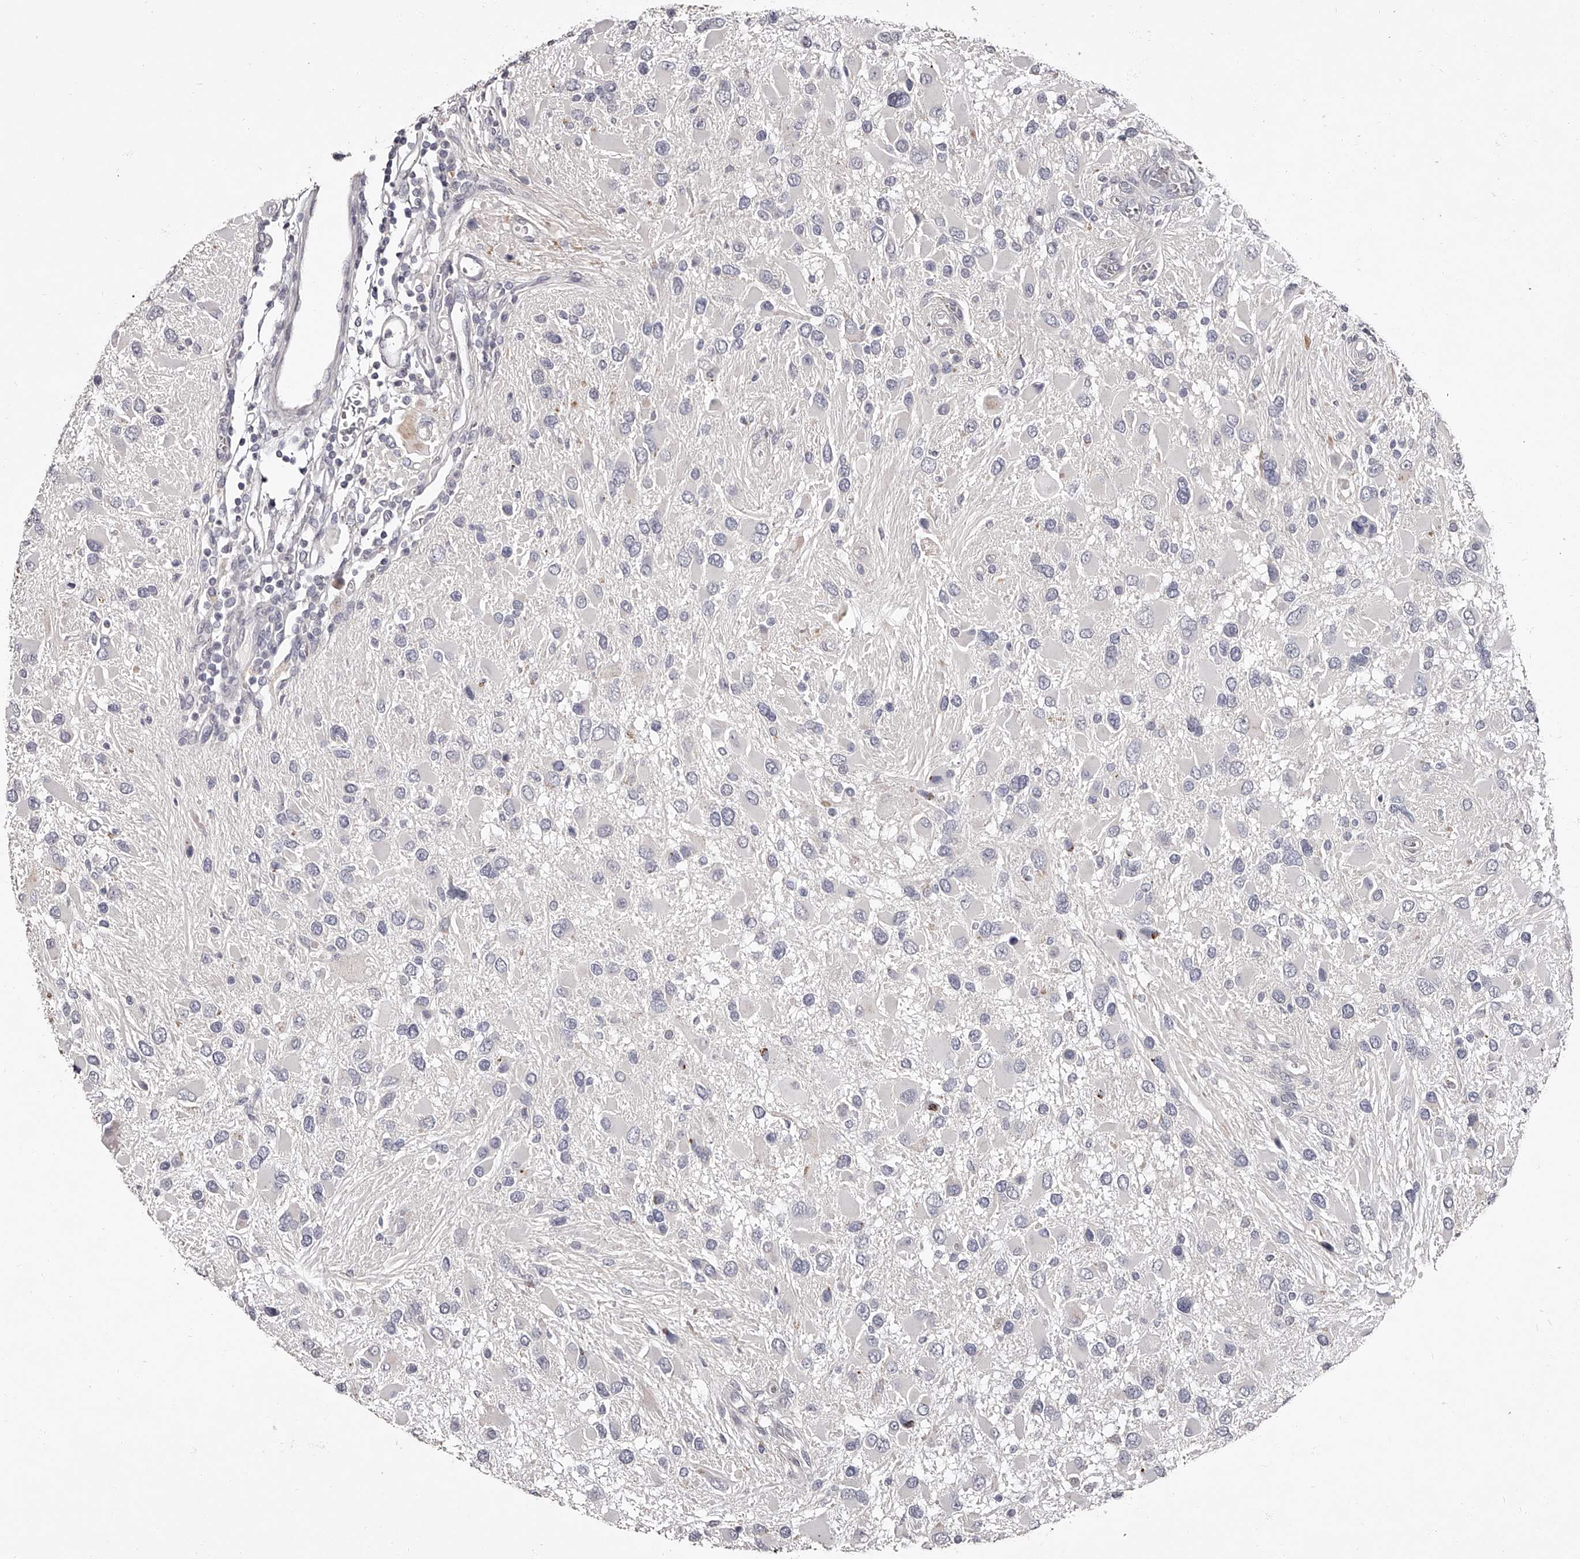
{"staining": {"intensity": "negative", "quantity": "none", "location": "none"}, "tissue": "glioma", "cell_type": "Tumor cells", "image_type": "cancer", "snomed": [{"axis": "morphology", "description": "Glioma, malignant, High grade"}, {"axis": "topography", "description": "Brain"}], "caption": "High magnification brightfield microscopy of glioma stained with DAB (3,3'-diaminobenzidine) (brown) and counterstained with hematoxylin (blue): tumor cells show no significant staining.", "gene": "NT5DC1", "patient": {"sex": "male", "age": 53}}